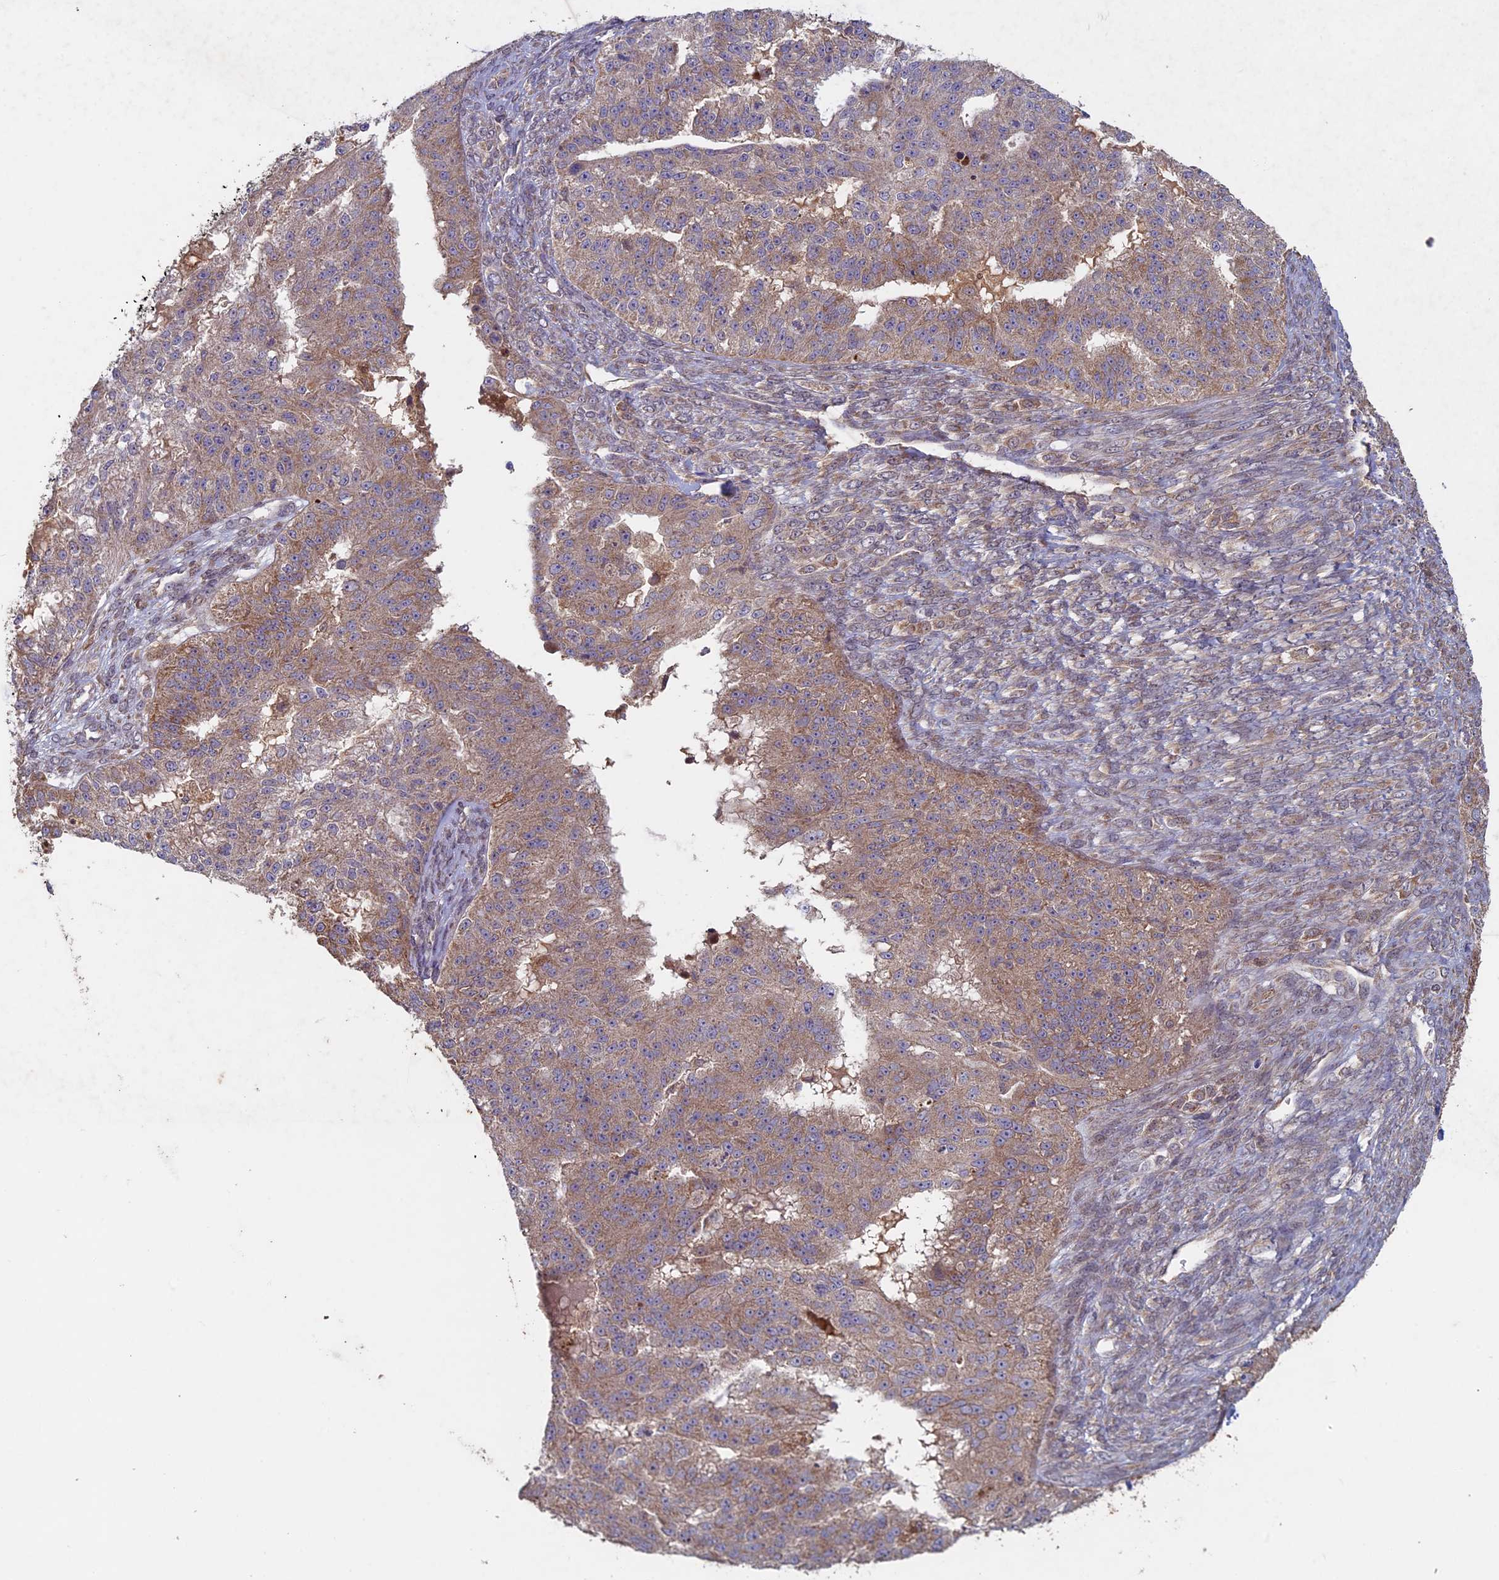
{"staining": {"intensity": "moderate", "quantity": ">75%", "location": "cytoplasmic/membranous"}, "tissue": "ovarian cancer", "cell_type": "Tumor cells", "image_type": "cancer", "snomed": [{"axis": "morphology", "description": "Cystadenocarcinoma, serous, NOS"}, {"axis": "topography", "description": "Ovary"}], "caption": "Immunohistochemical staining of human ovarian serous cystadenocarcinoma shows medium levels of moderate cytoplasmic/membranous protein expression in approximately >75% of tumor cells.", "gene": "RCCD1", "patient": {"sex": "female", "age": 58}}